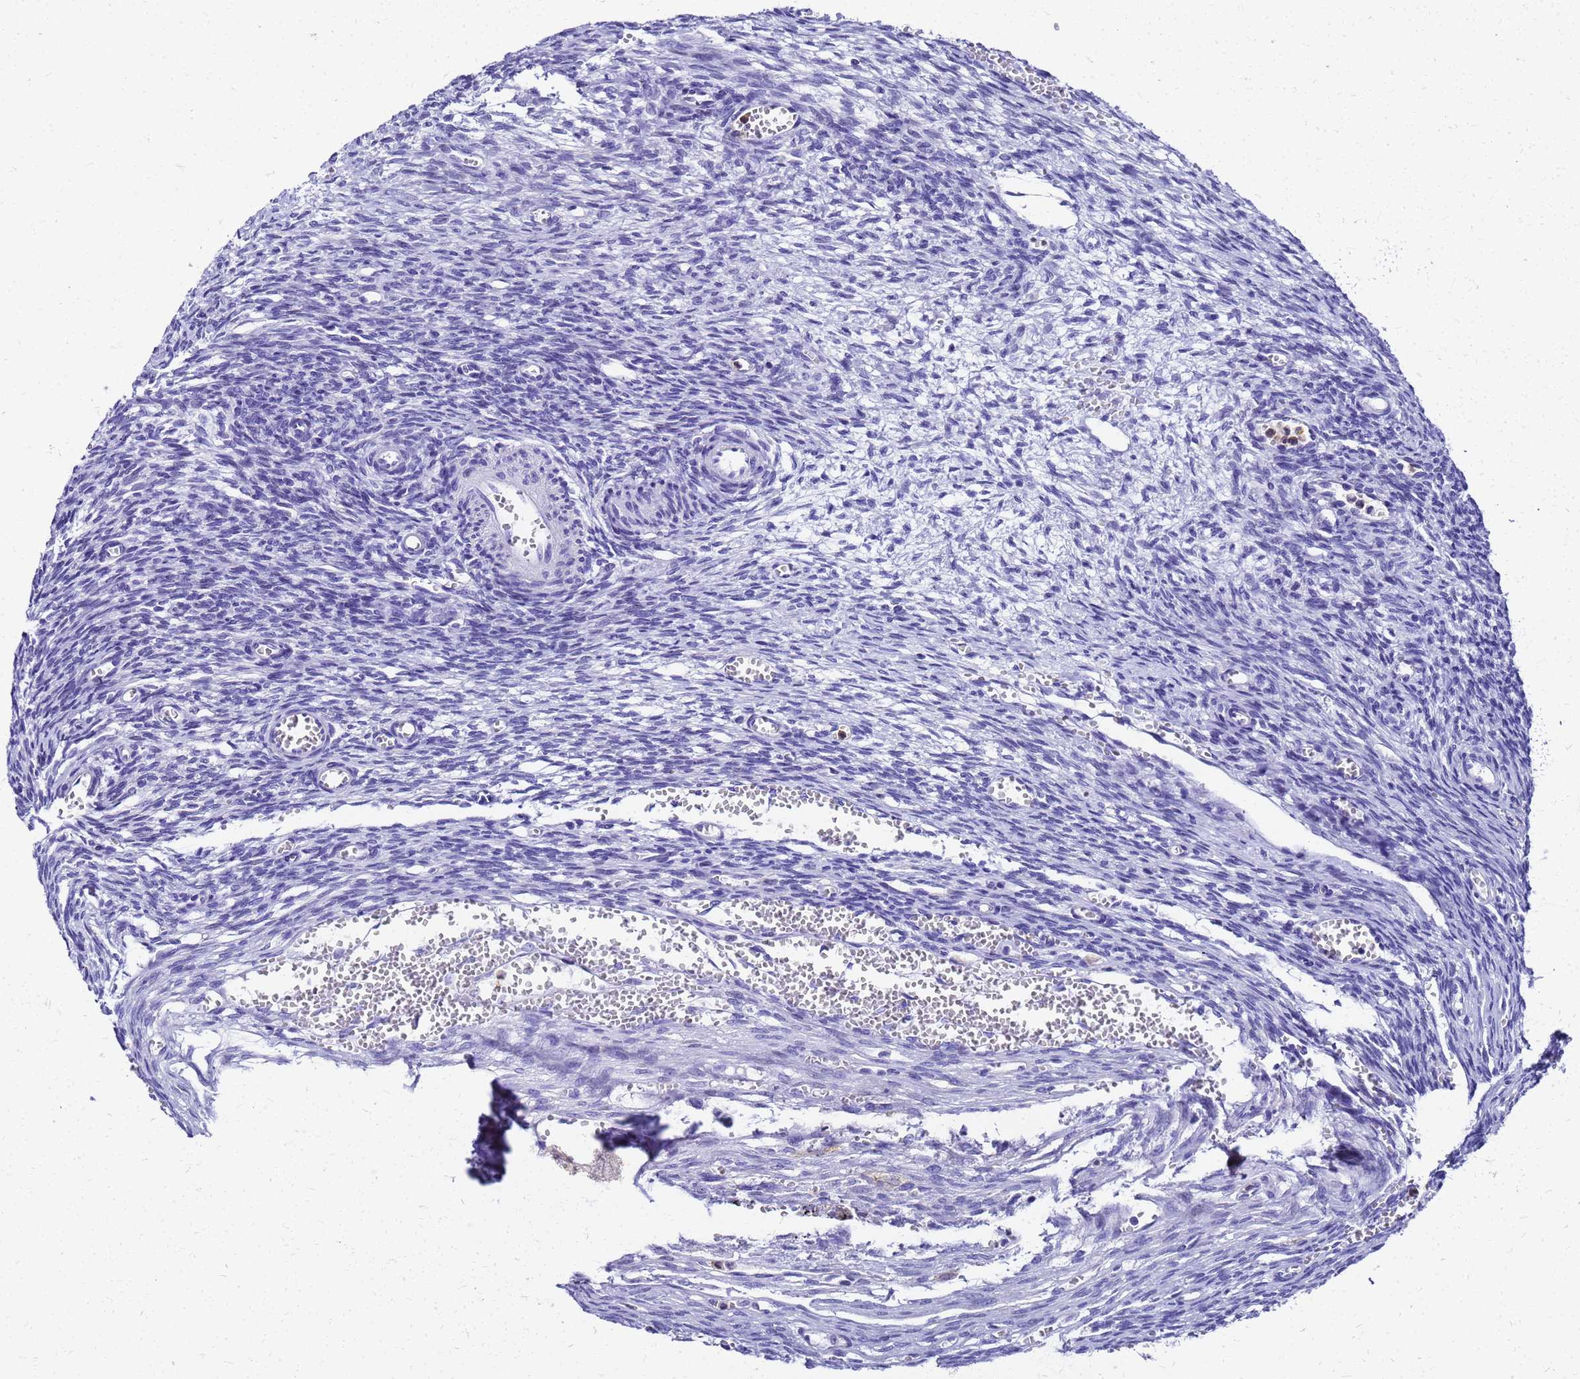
{"staining": {"intensity": "negative", "quantity": "none", "location": "none"}, "tissue": "ovary", "cell_type": "Ovarian stroma cells", "image_type": "normal", "snomed": [{"axis": "morphology", "description": "Normal tissue, NOS"}, {"axis": "topography", "description": "Ovary"}], "caption": "Ovarian stroma cells show no significant expression in unremarkable ovary. (DAB (3,3'-diaminobenzidine) immunohistochemistry with hematoxylin counter stain).", "gene": "SMIM21", "patient": {"sex": "female", "age": 39}}